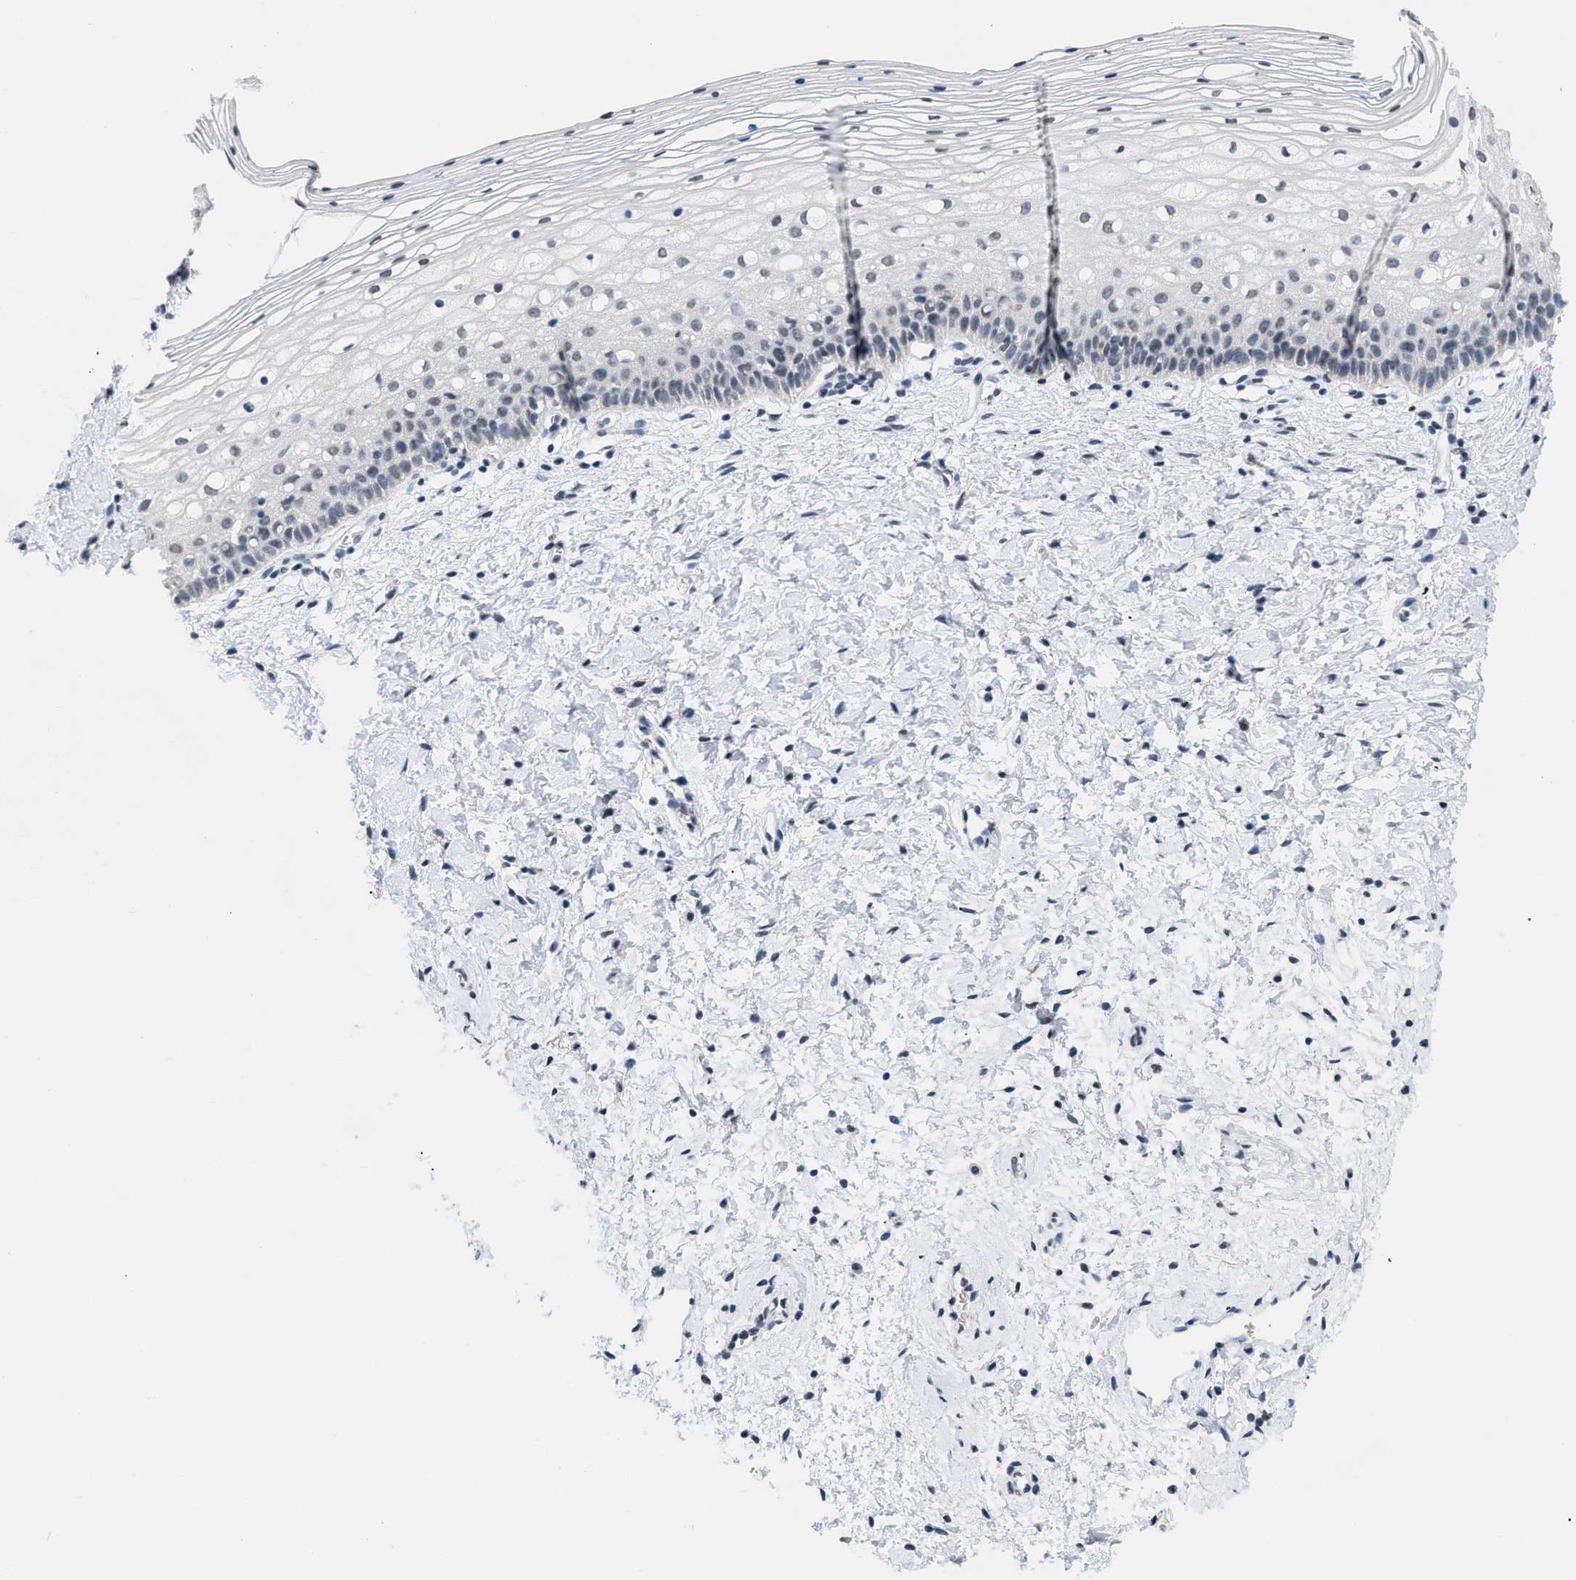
{"staining": {"intensity": "negative", "quantity": "none", "location": "none"}, "tissue": "cervix", "cell_type": "Glandular cells", "image_type": "normal", "snomed": [{"axis": "morphology", "description": "Normal tissue, NOS"}, {"axis": "topography", "description": "Cervix"}], "caption": "Immunohistochemistry (IHC) photomicrograph of benign human cervix stained for a protein (brown), which displays no positivity in glandular cells. Brightfield microscopy of IHC stained with DAB (3,3'-diaminobenzidine) (brown) and hematoxylin (blue), captured at high magnification.", "gene": "RAF1", "patient": {"sex": "female", "age": 72}}